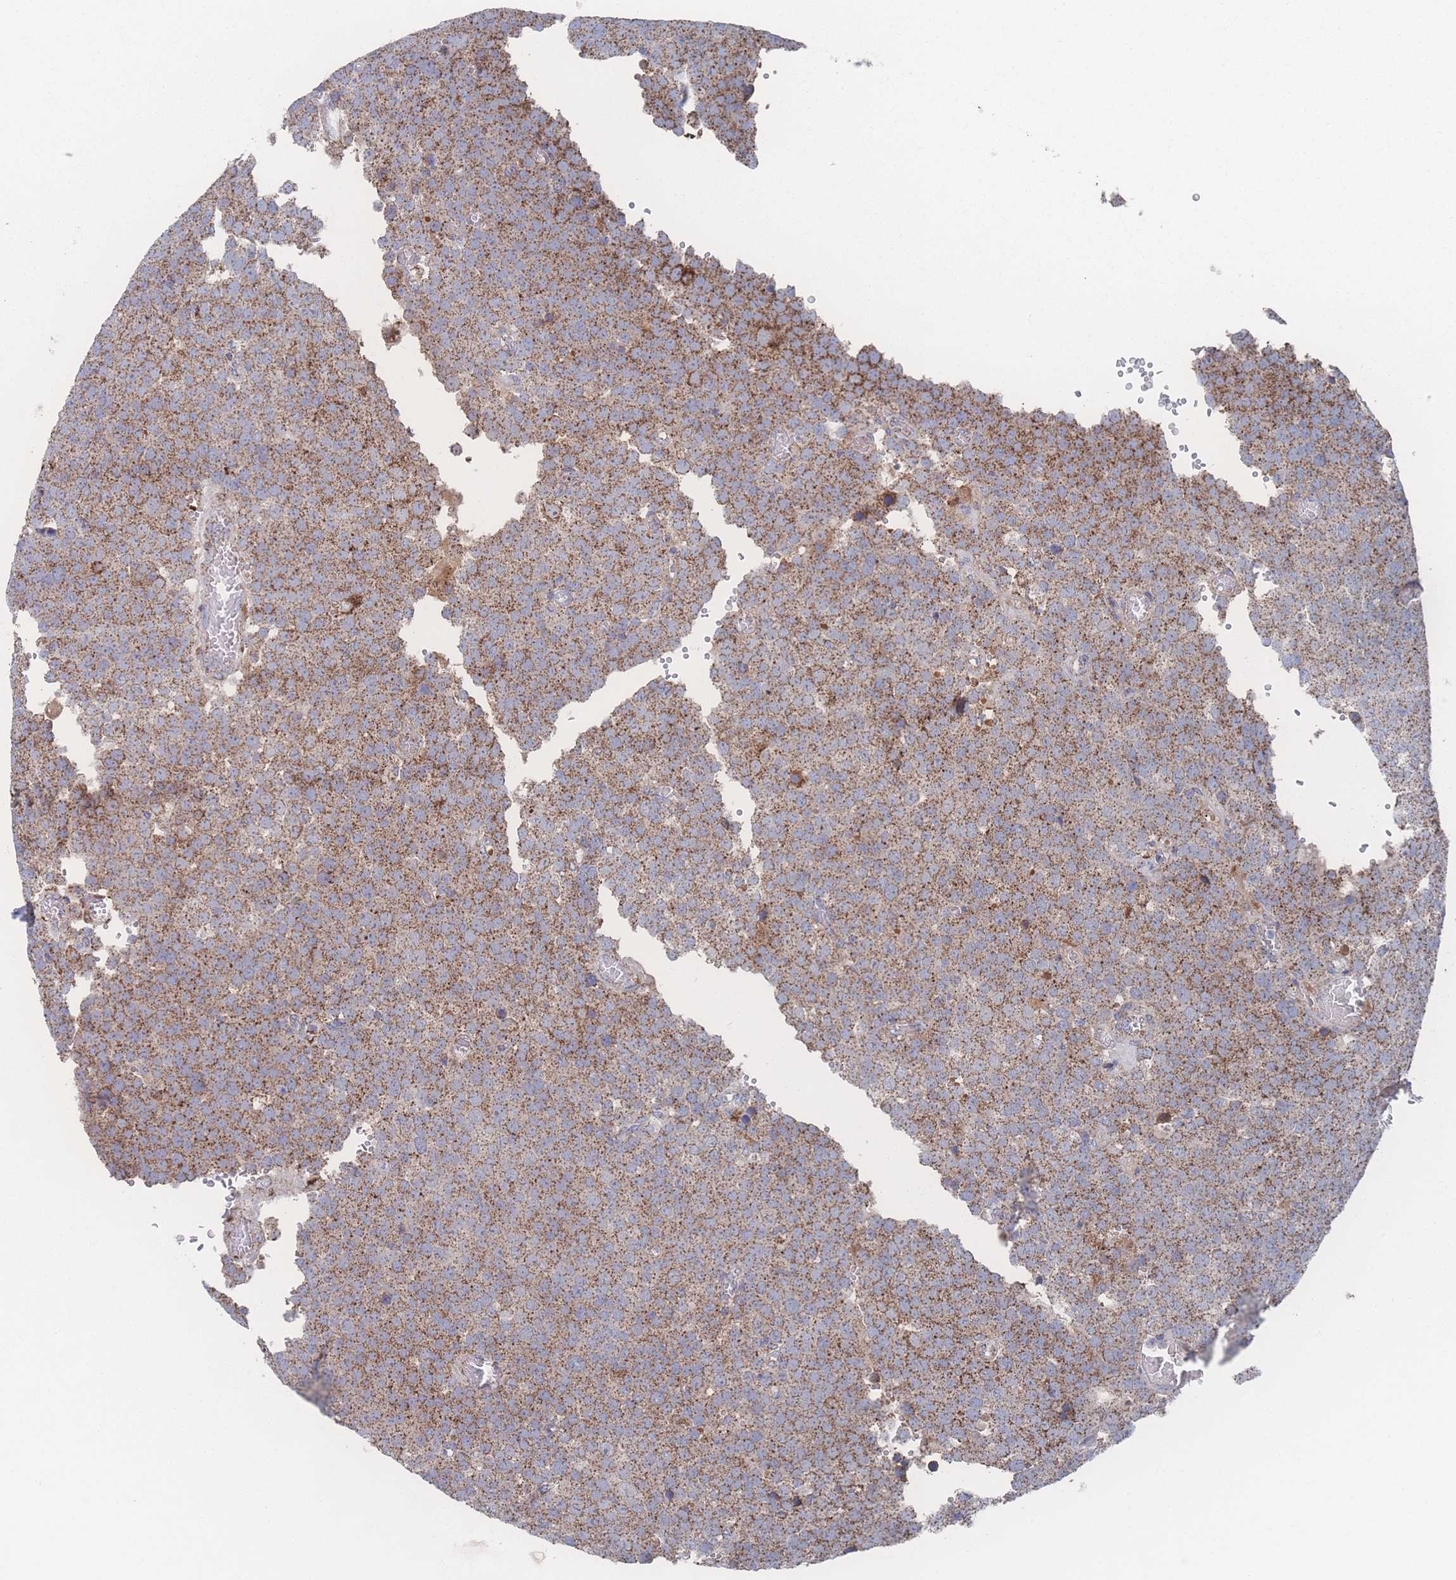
{"staining": {"intensity": "moderate", "quantity": ">75%", "location": "cytoplasmic/membranous"}, "tissue": "testis cancer", "cell_type": "Tumor cells", "image_type": "cancer", "snomed": [{"axis": "morphology", "description": "Normal tissue, NOS"}, {"axis": "morphology", "description": "Seminoma, NOS"}, {"axis": "topography", "description": "Testis"}], "caption": "The image exhibits a brown stain indicating the presence of a protein in the cytoplasmic/membranous of tumor cells in testis cancer.", "gene": "PEX14", "patient": {"sex": "male", "age": 71}}